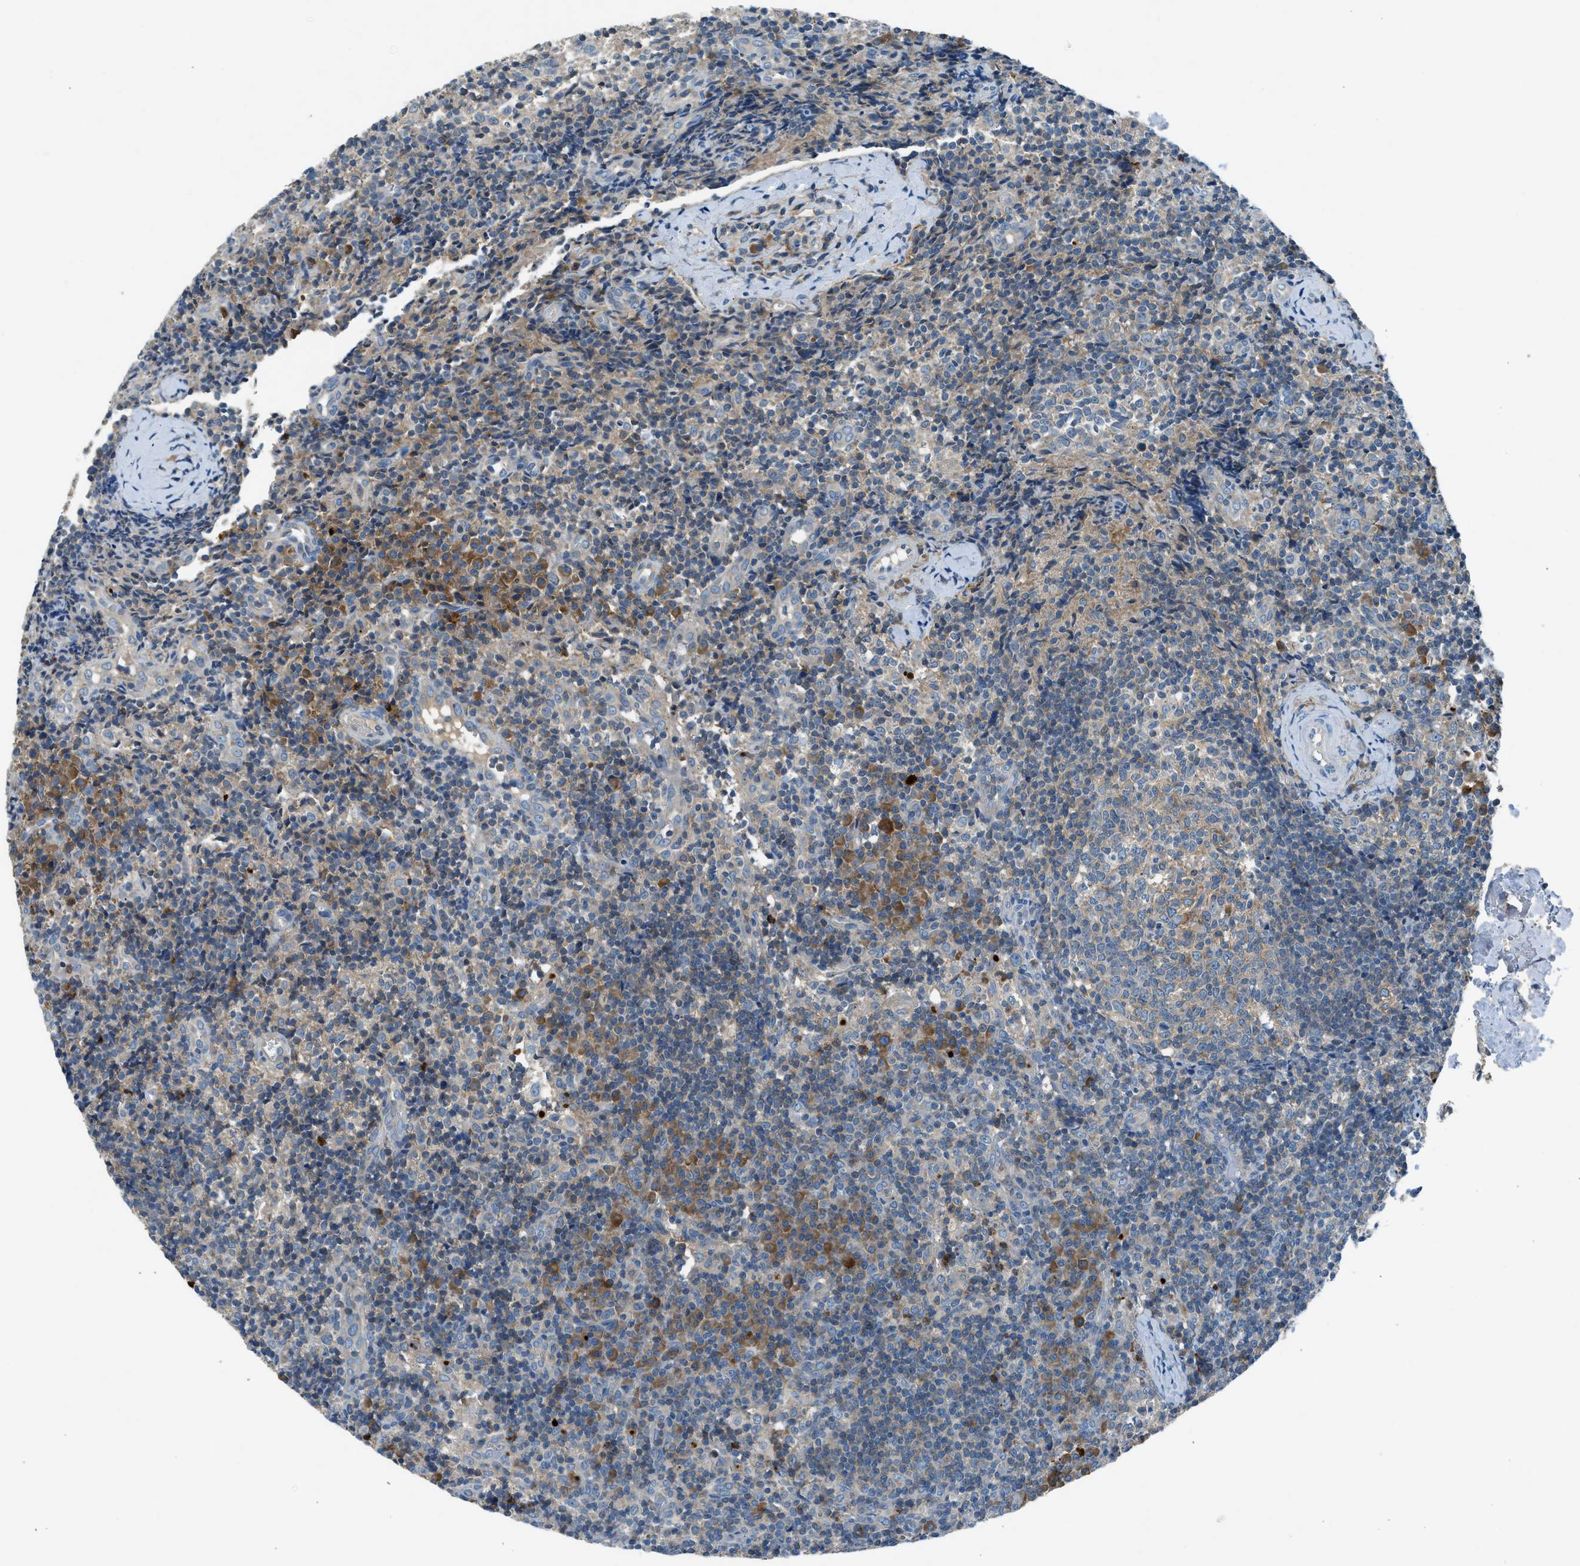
{"staining": {"intensity": "weak", "quantity": "25%-75%", "location": "cytoplasmic/membranous"}, "tissue": "lymph node", "cell_type": "Germinal center cells", "image_type": "normal", "snomed": [{"axis": "morphology", "description": "Normal tissue, NOS"}, {"axis": "morphology", "description": "Inflammation, NOS"}, {"axis": "topography", "description": "Lymph node"}], "caption": "This micrograph displays IHC staining of unremarkable lymph node, with low weak cytoplasmic/membranous positivity in about 25%-75% of germinal center cells.", "gene": "BMP1", "patient": {"sex": "male", "age": 55}}